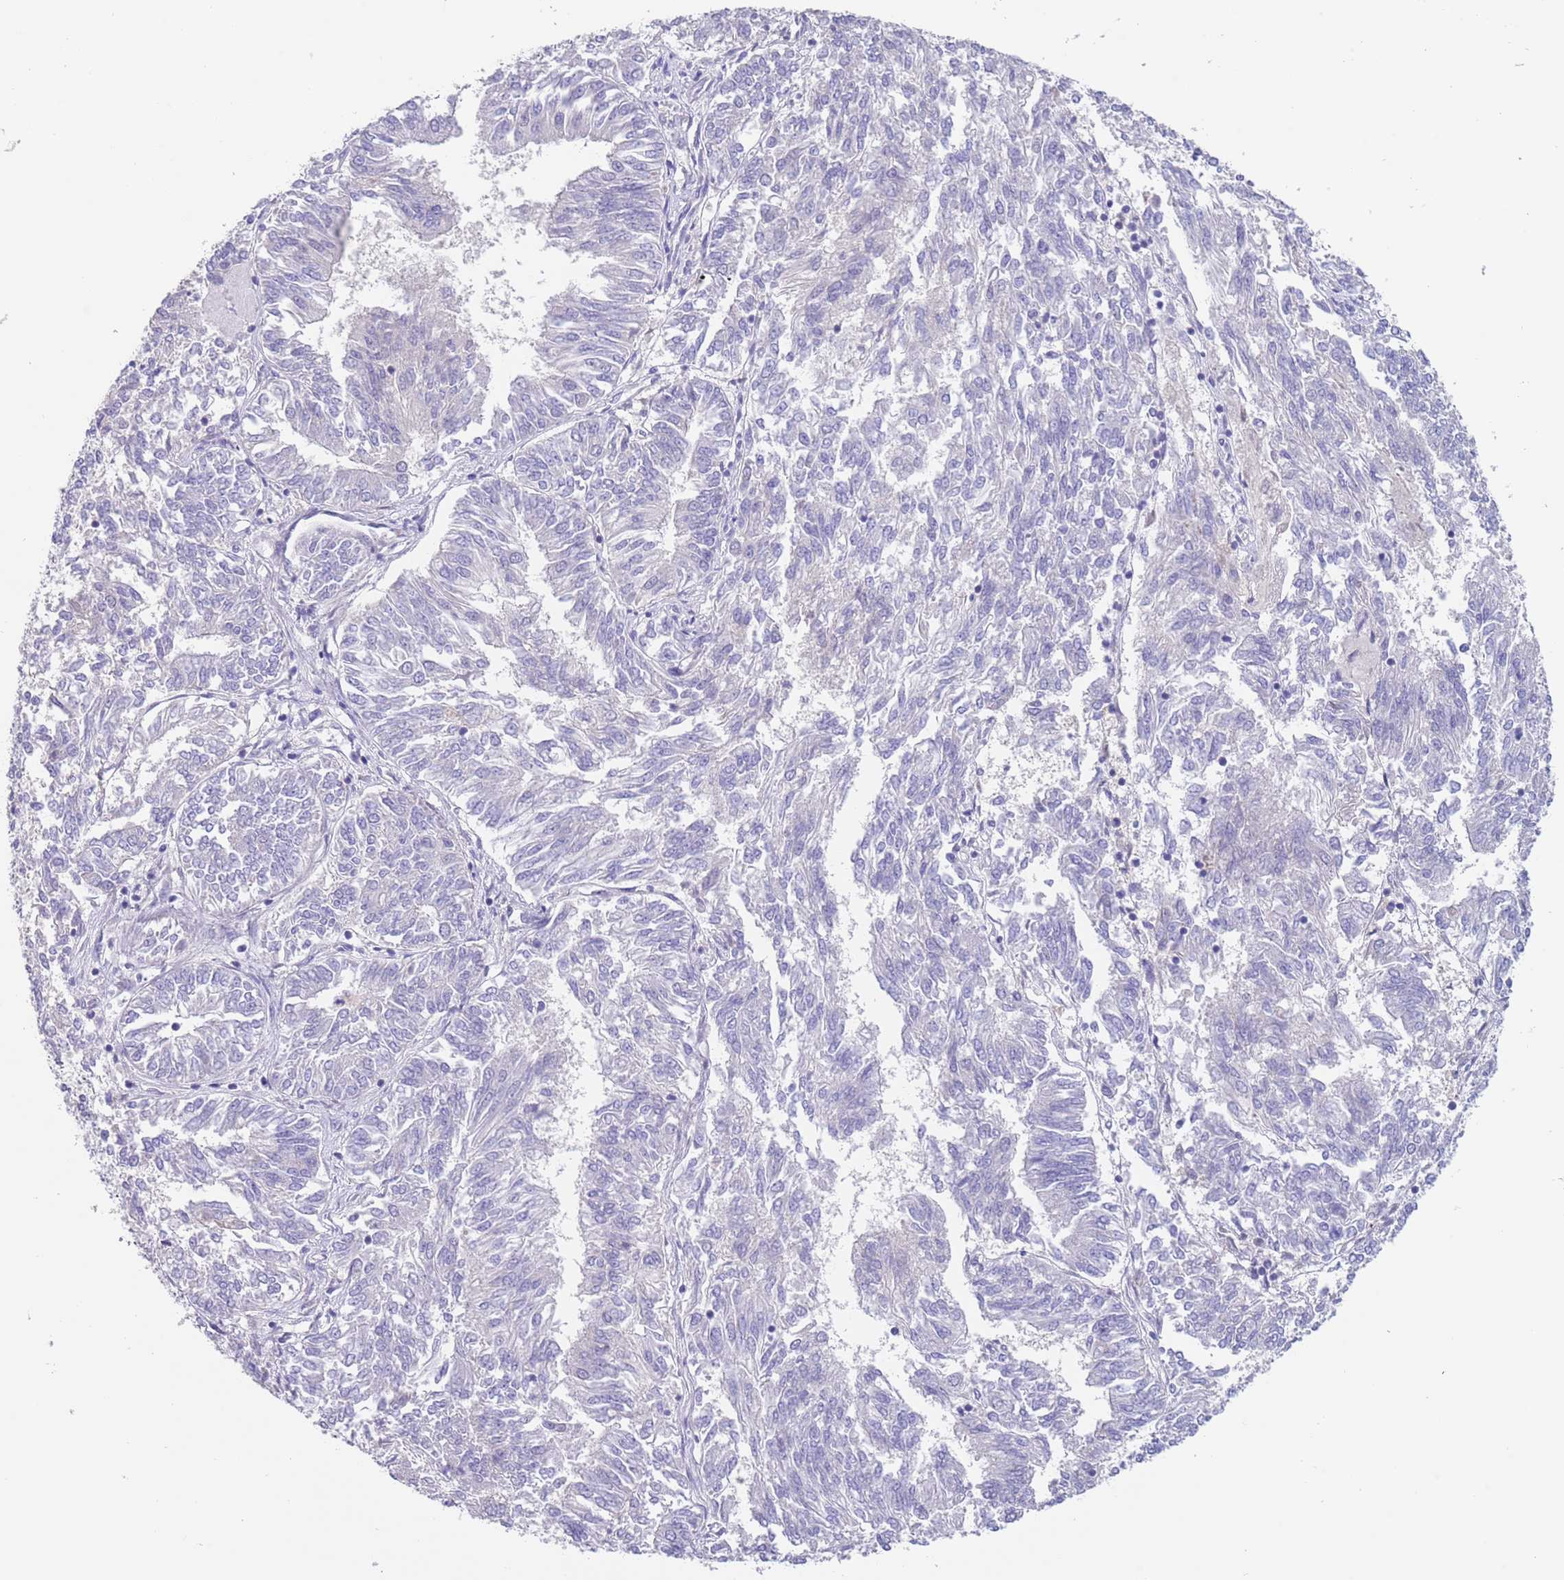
{"staining": {"intensity": "negative", "quantity": "none", "location": "none"}, "tissue": "endometrial cancer", "cell_type": "Tumor cells", "image_type": "cancer", "snomed": [{"axis": "morphology", "description": "Adenocarcinoma, NOS"}, {"axis": "topography", "description": "Endometrium"}], "caption": "Tumor cells are negative for protein expression in human endometrial cancer.", "gene": "RNF169", "patient": {"sex": "female", "age": 58}}